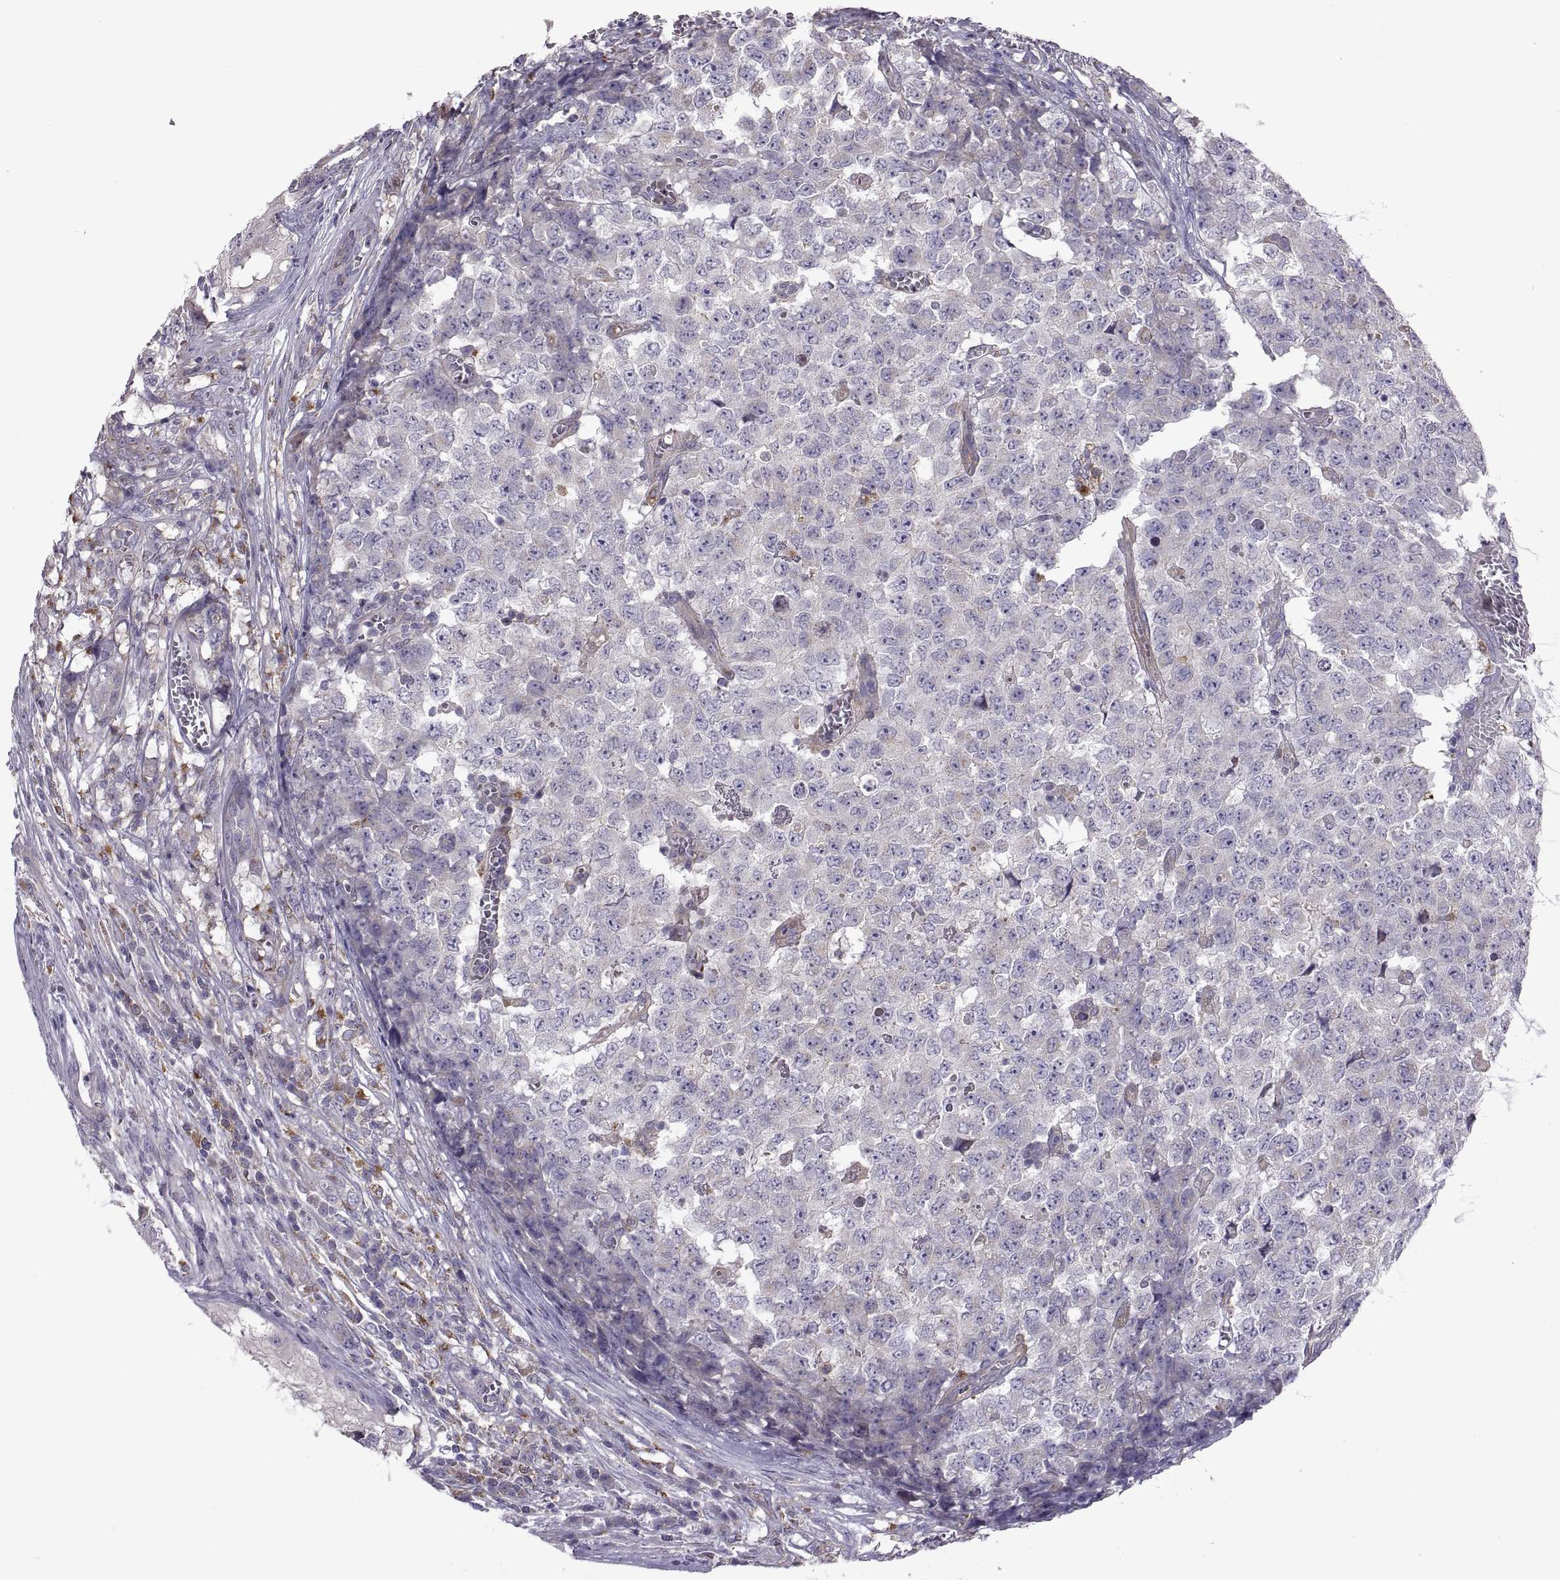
{"staining": {"intensity": "negative", "quantity": "none", "location": "none"}, "tissue": "testis cancer", "cell_type": "Tumor cells", "image_type": "cancer", "snomed": [{"axis": "morphology", "description": "Carcinoma, Embryonal, NOS"}, {"axis": "topography", "description": "Testis"}], "caption": "Immunohistochemistry (IHC) of human testis embryonal carcinoma demonstrates no positivity in tumor cells.", "gene": "ARSL", "patient": {"sex": "male", "age": 23}}